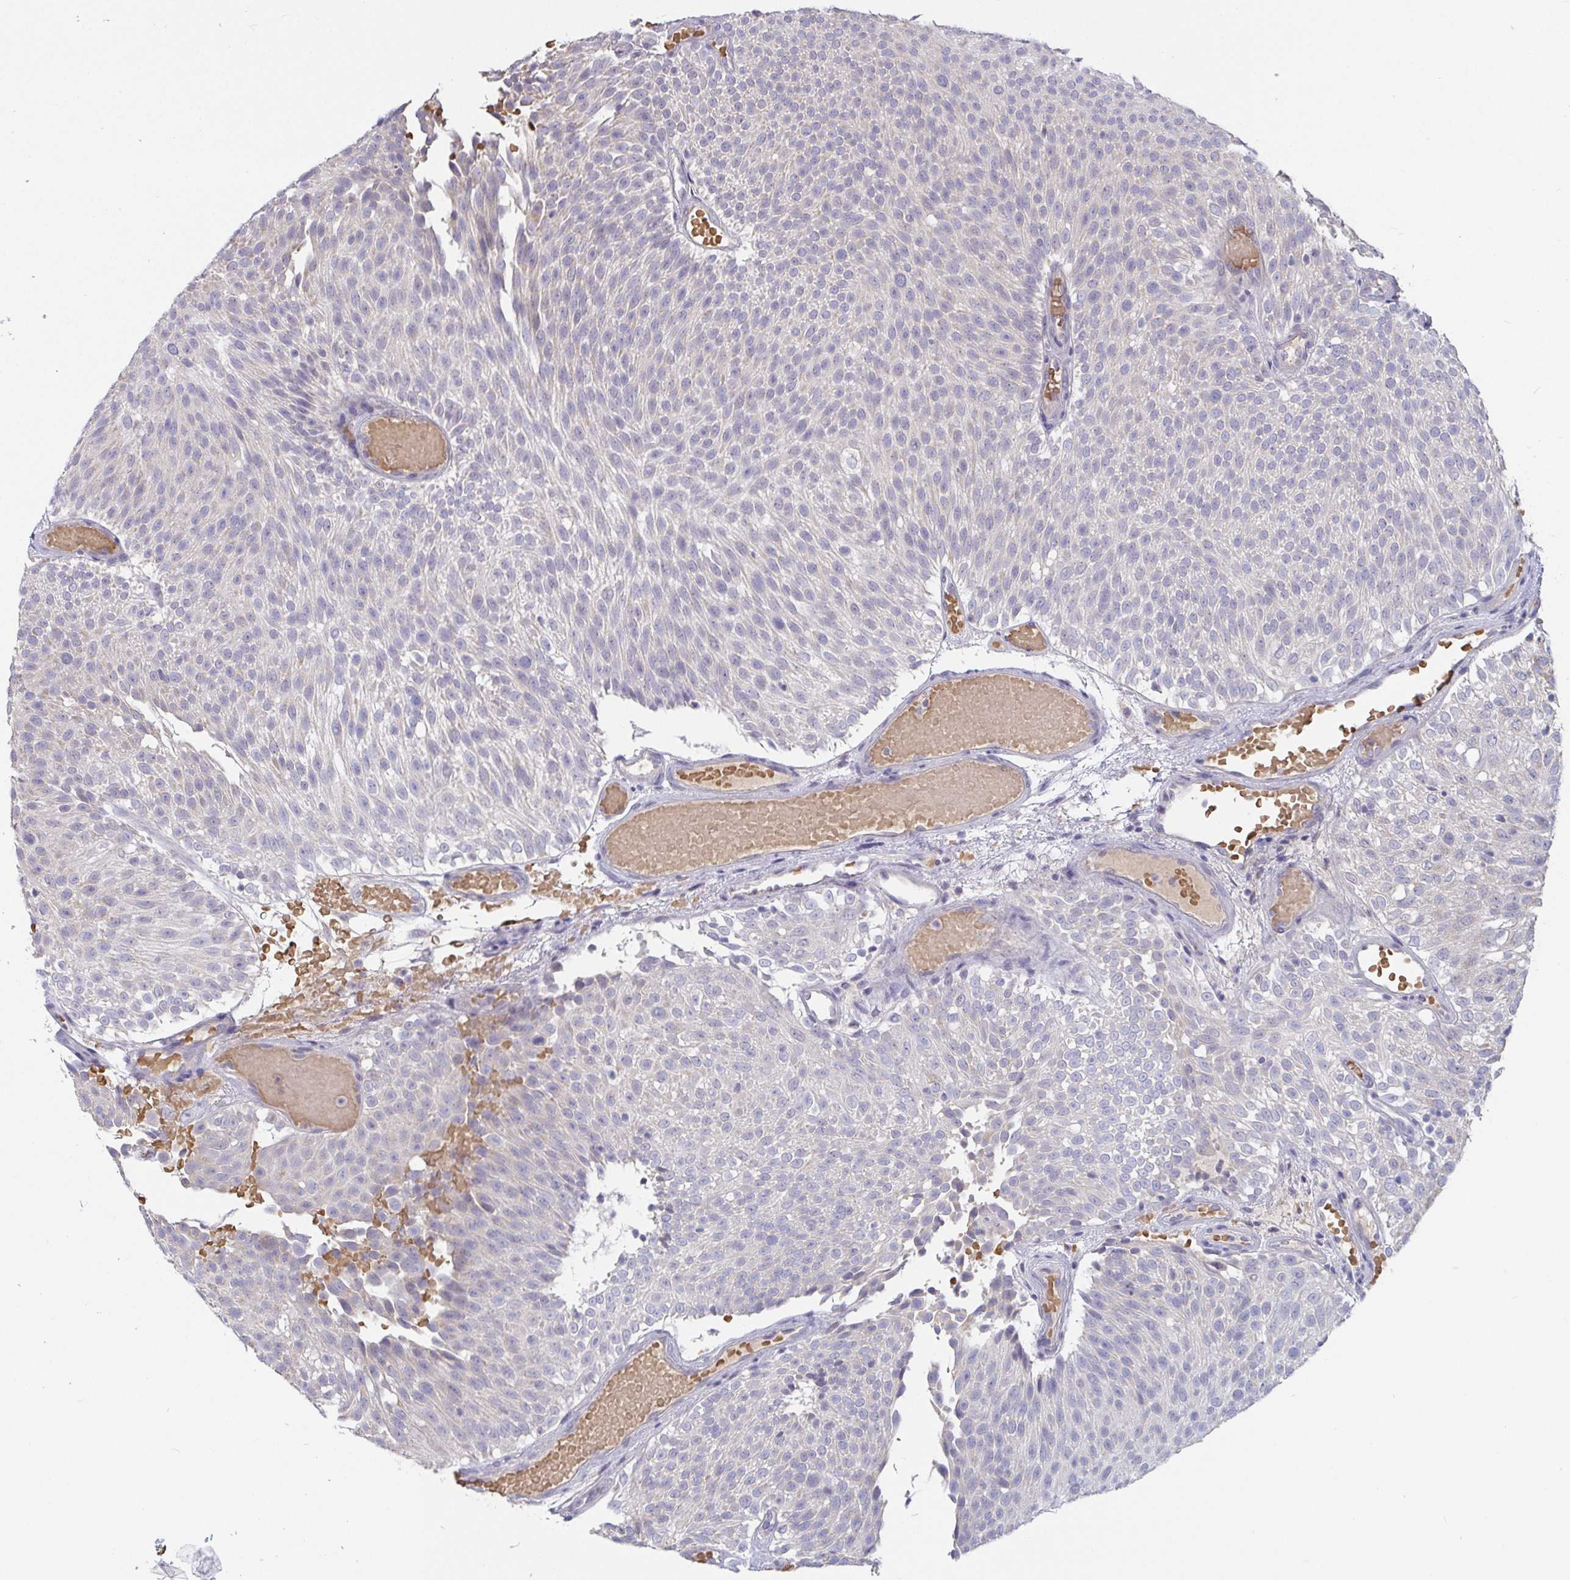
{"staining": {"intensity": "negative", "quantity": "none", "location": "none"}, "tissue": "urothelial cancer", "cell_type": "Tumor cells", "image_type": "cancer", "snomed": [{"axis": "morphology", "description": "Urothelial carcinoma, Low grade"}, {"axis": "topography", "description": "Urinary bladder"}], "caption": "This is a photomicrograph of immunohistochemistry (IHC) staining of low-grade urothelial carcinoma, which shows no positivity in tumor cells.", "gene": "MYC", "patient": {"sex": "male", "age": 78}}